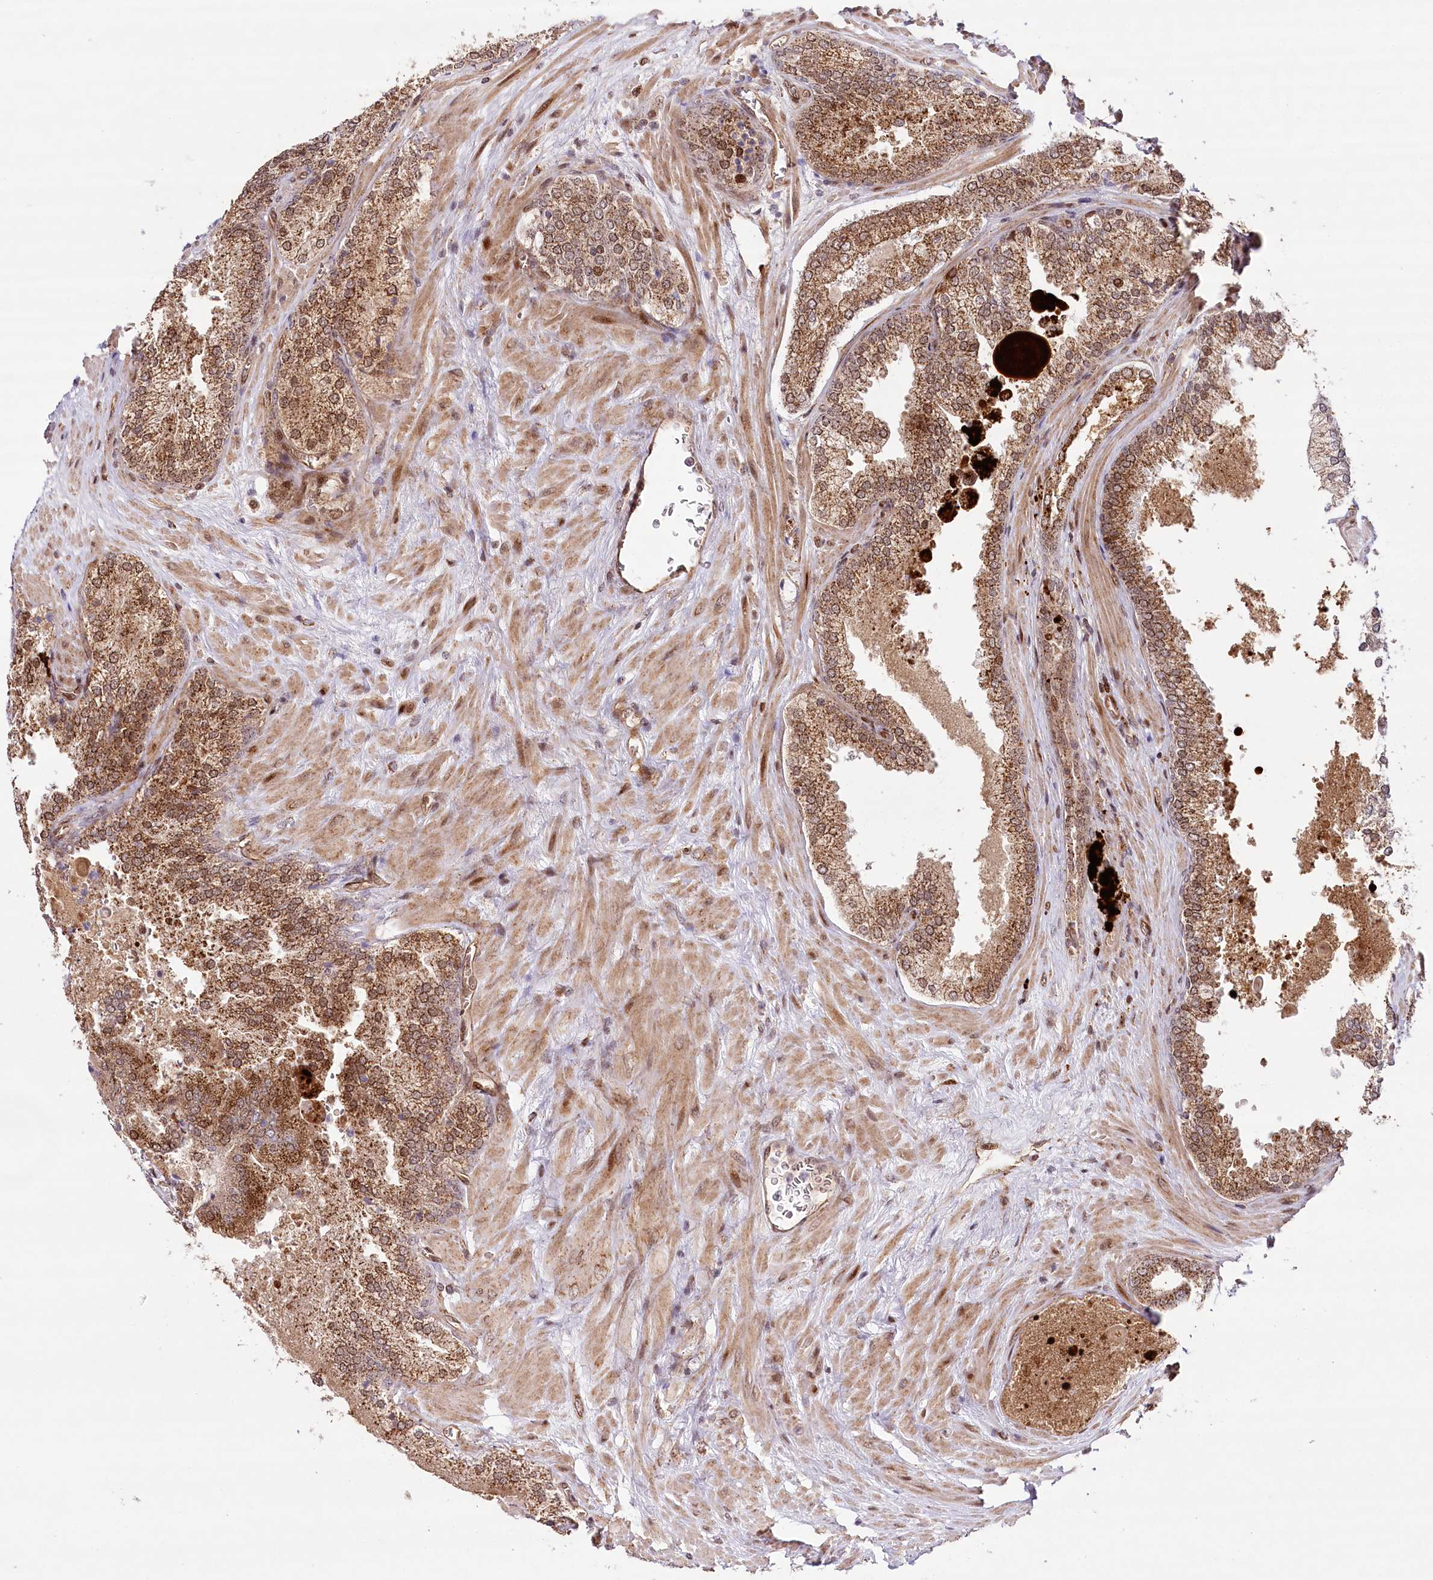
{"staining": {"intensity": "moderate", "quantity": ">75%", "location": "cytoplasmic/membranous,nuclear"}, "tissue": "prostate cancer", "cell_type": "Tumor cells", "image_type": "cancer", "snomed": [{"axis": "morphology", "description": "Adenocarcinoma, Low grade"}, {"axis": "topography", "description": "Prostate"}], "caption": "There is medium levels of moderate cytoplasmic/membranous and nuclear positivity in tumor cells of prostate low-grade adenocarcinoma, as demonstrated by immunohistochemical staining (brown color).", "gene": "COPG1", "patient": {"sex": "male", "age": 74}}